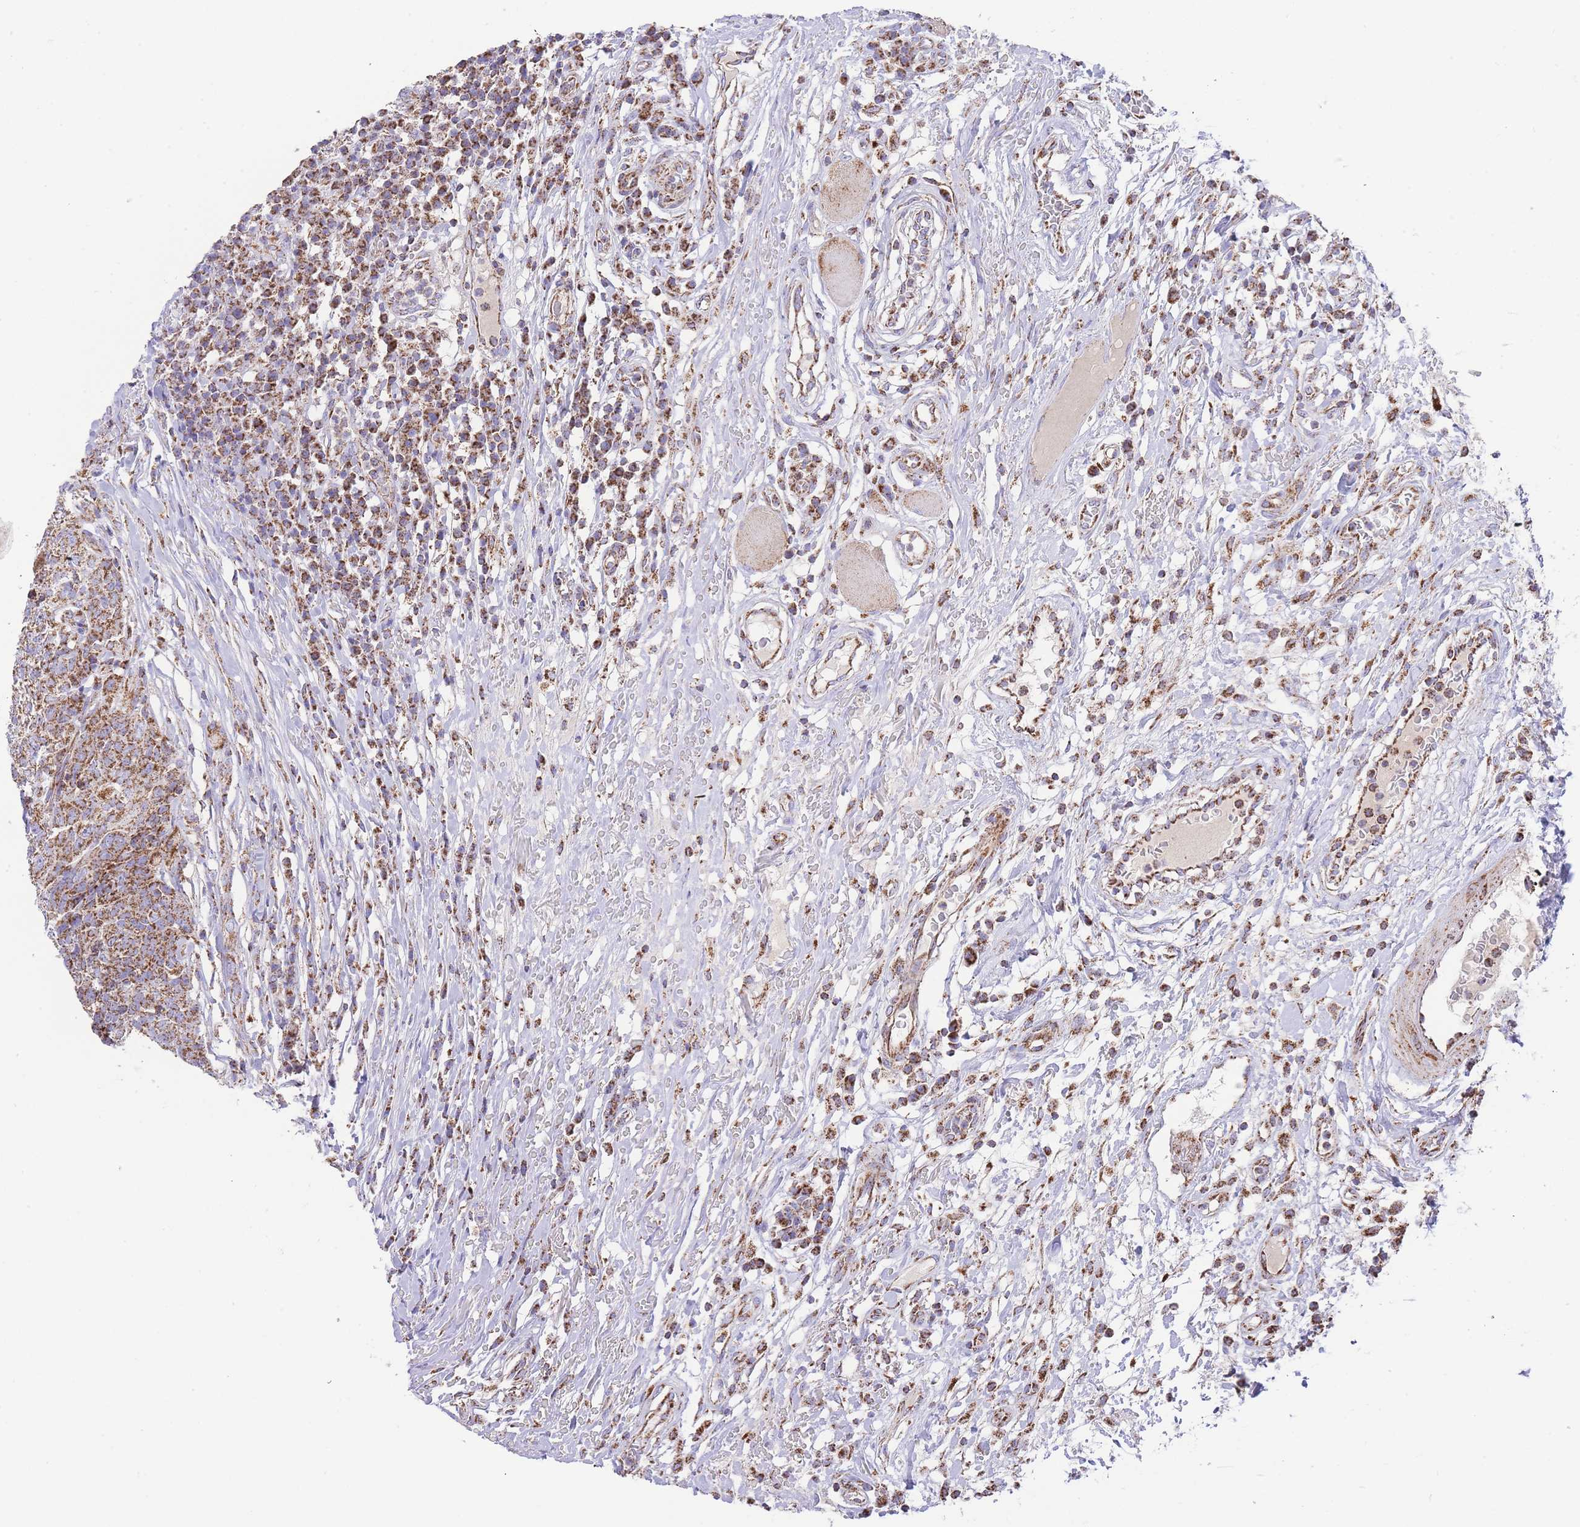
{"staining": {"intensity": "strong", "quantity": ">75%", "location": "cytoplasmic/membranous"}, "tissue": "head and neck cancer", "cell_type": "Tumor cells", "image_type": "cancer", "snomed": [{"axis": "morphology", "description": "Normal tissue, NOS"}, {"axis": "morphology", "description": "Squamous cell carcinoma, NOS"}, {"axis": "topography", "description": "Skeletal muscle"}, {"axis": "topography", "description": "Vascular tissue"}, {"axis": "topography", "description": "Peripheral nerve tissue"}, {"axis": "topography", "description": "Head-Neck"}], "caption": "Immunohistochemistry (IHC) of human head and neck cancer shows high levels of strong cytoplasmic/membranous staining in about >75% of tumor cells.", "gene": "GSTM1", "patient": {"sex": "male", "age": 66}}